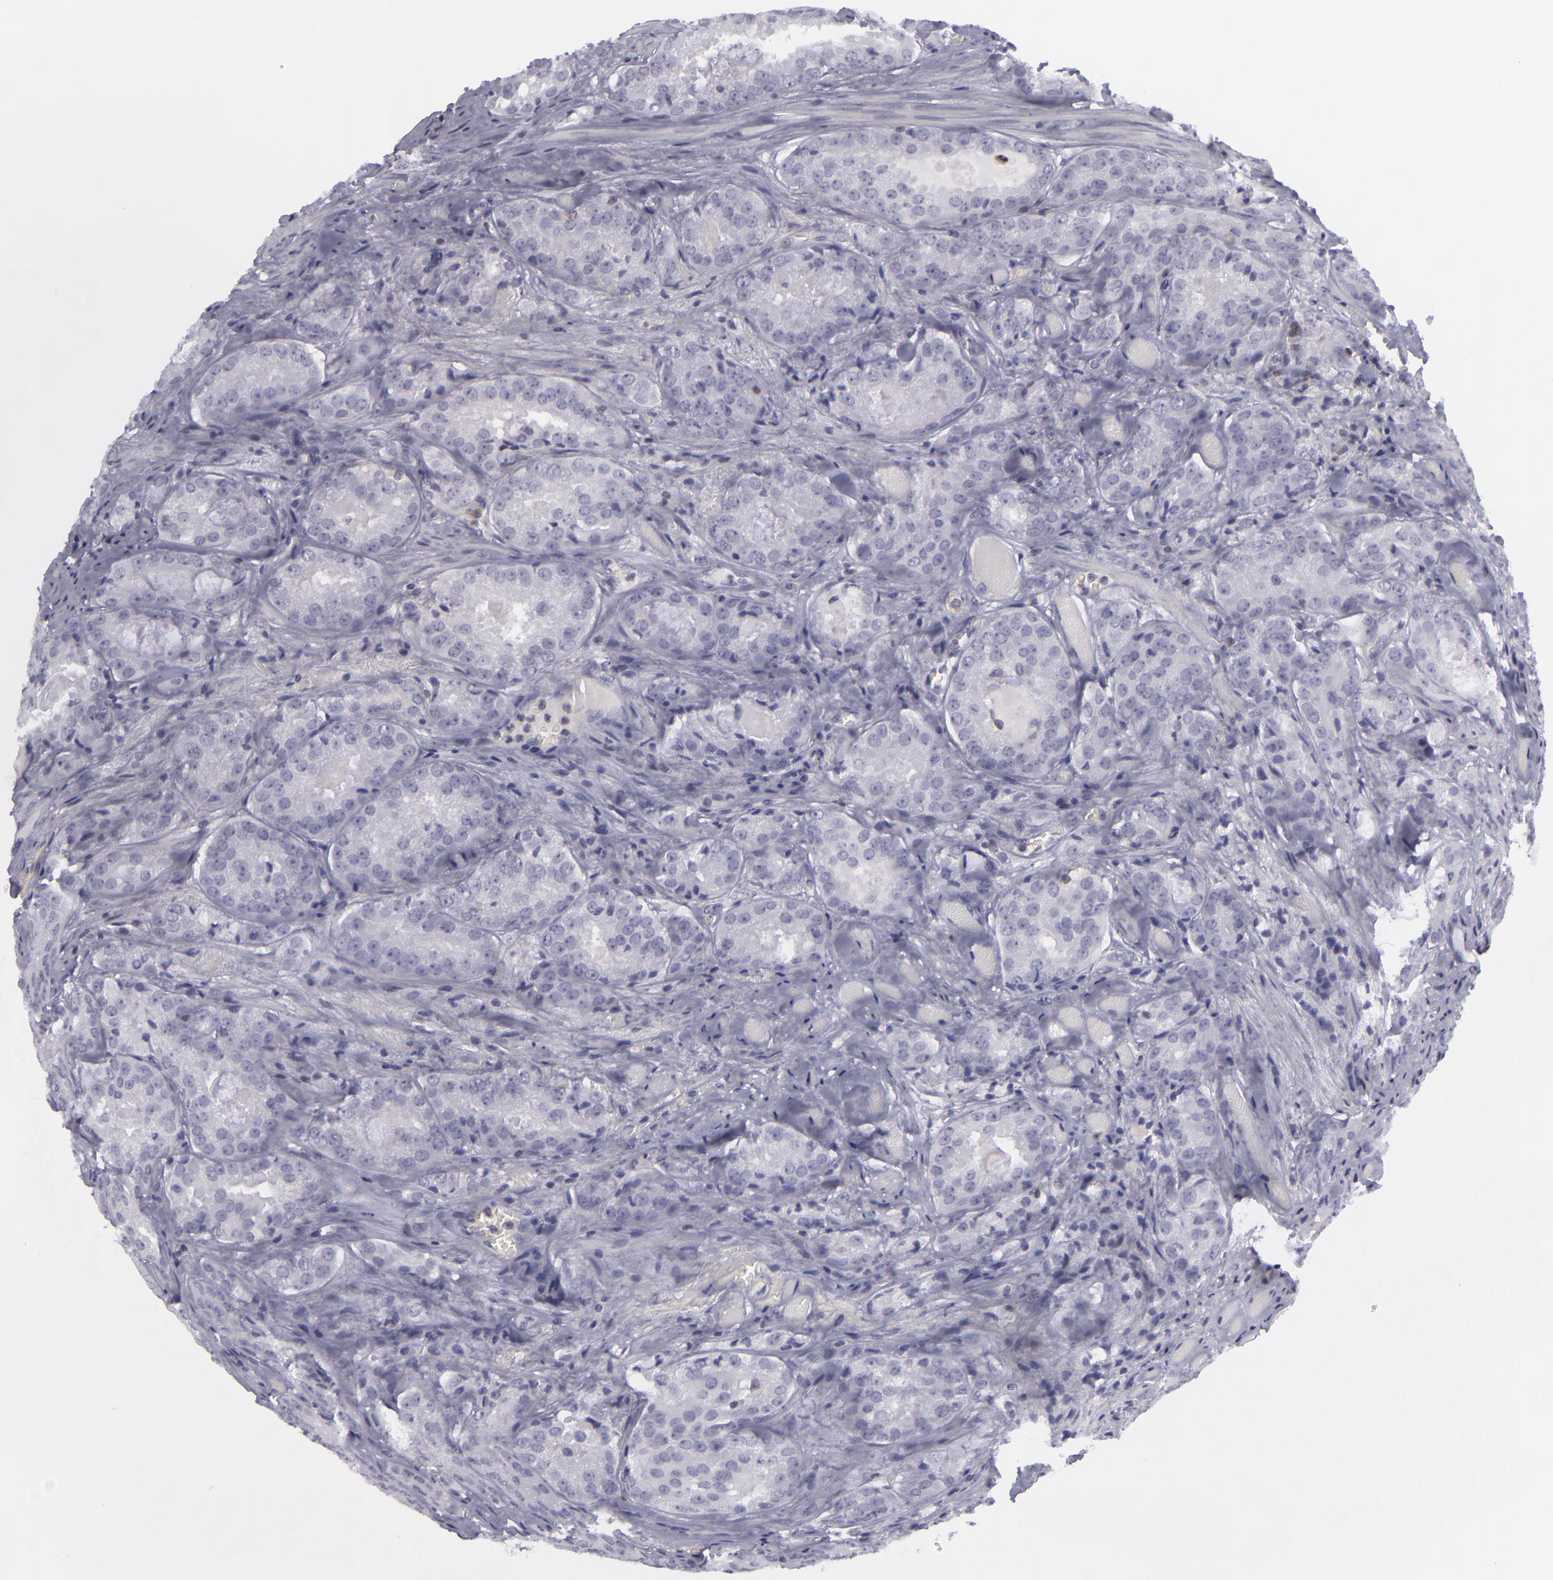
{"staining": {"intensity": "negative", "quantity": "none", "location": "none"}, "tissue": "prostate cancer", "cell_type": "Tumor cells", "image_type": "cancer", "snomed": [{"axis": "morphology", "description": "Adenocarcinoma, Medium grade"}, {"axis": "topography", "description": "Prostate"}], "caption": "This is an immunohistochemistry (IHC) histopathology image of prostate cancer (adenocarcinoma (medium-grade)). There is no positivity in tumor cells.", "gene": "KCNAB2", "patient": {"sex": "male", "age": 60}}